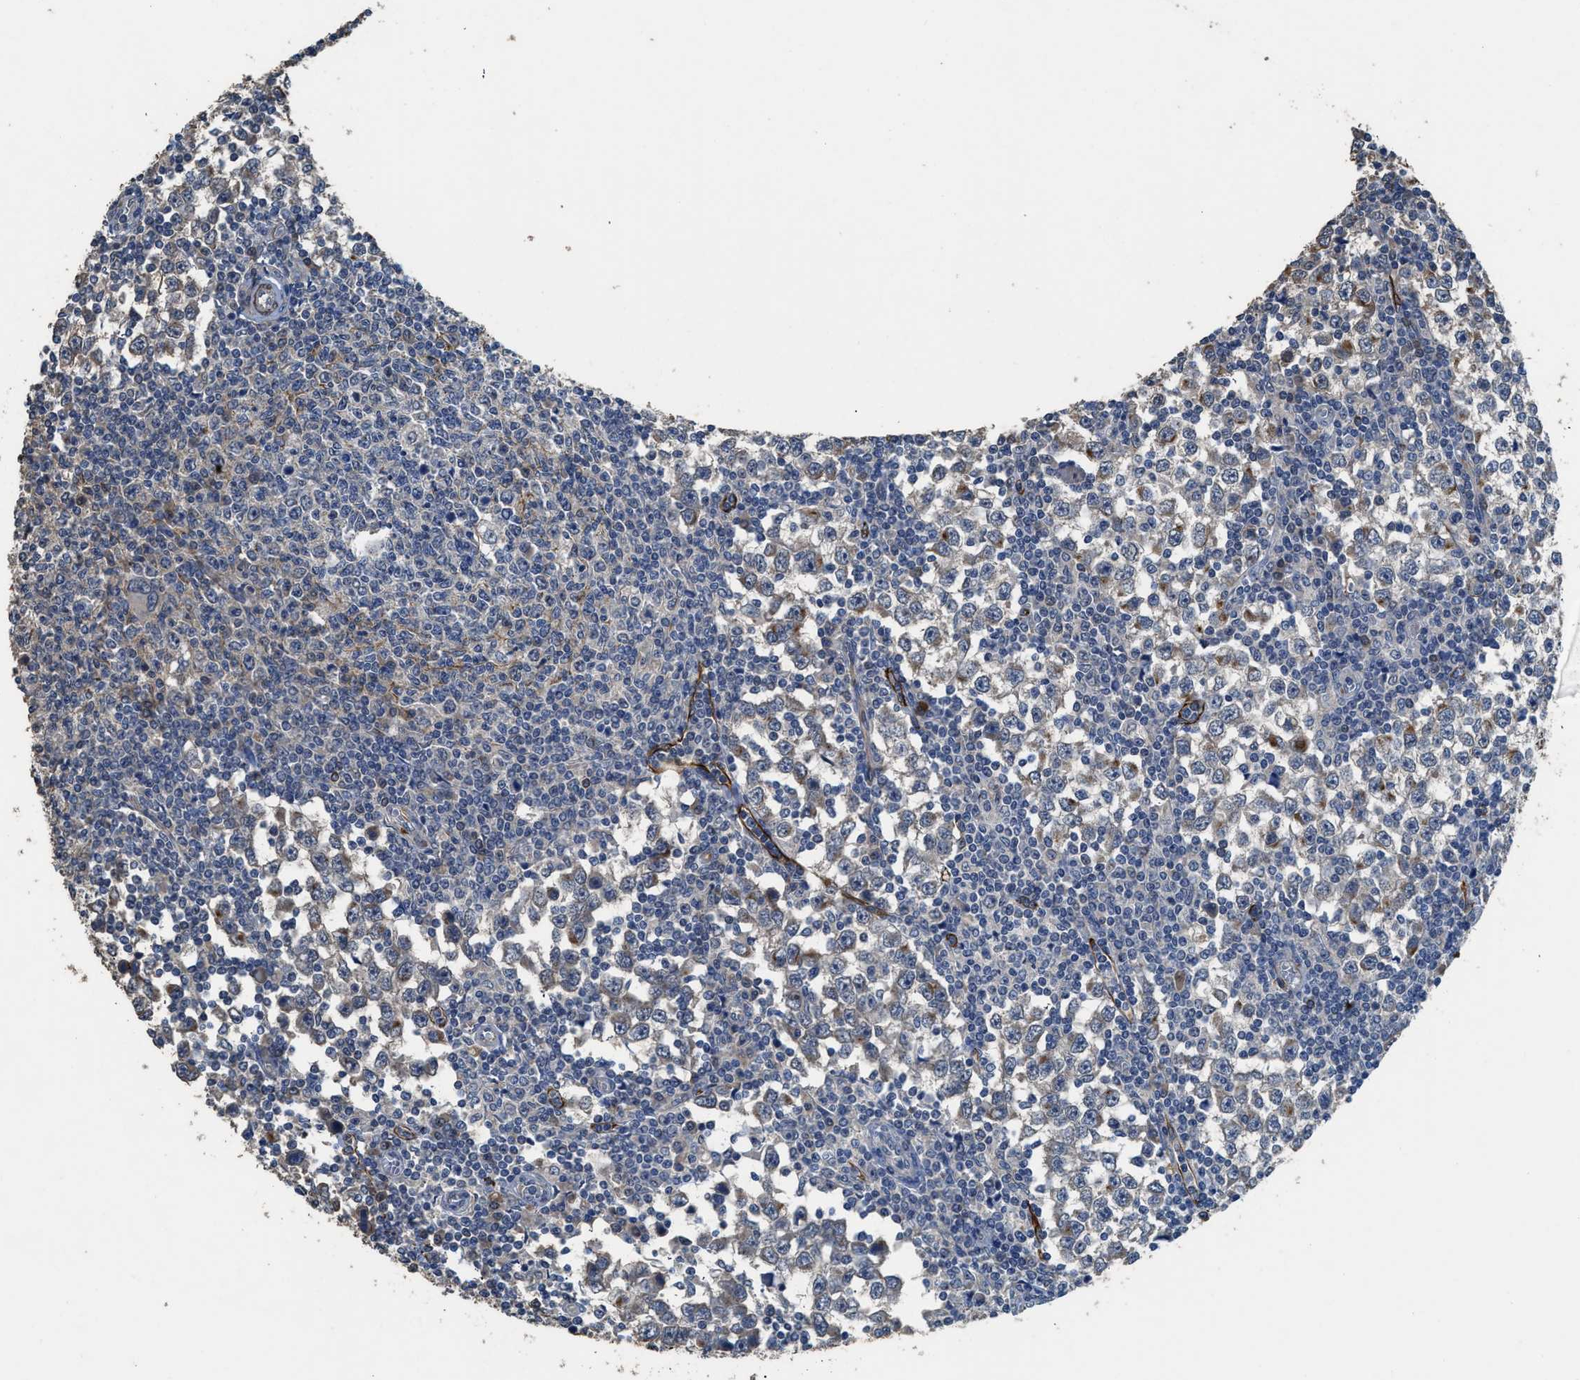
{"staining": {"intensity": "negative", "quantity": "none", "location": "none"}, "tissue": "testis cancer", "cell_type": "Tumor cells", "image_type": "cancer", "snomed": [{"axis": "morphology", "description": "Seminoma, NOS"}, {"axis": "topography", "description": "Testis"}], "caption": "There is no significant staining in tumor cells of testis cancer (seminoma).", "gene": "SYNM", "patient": {"sex": "male", "age": 65}}